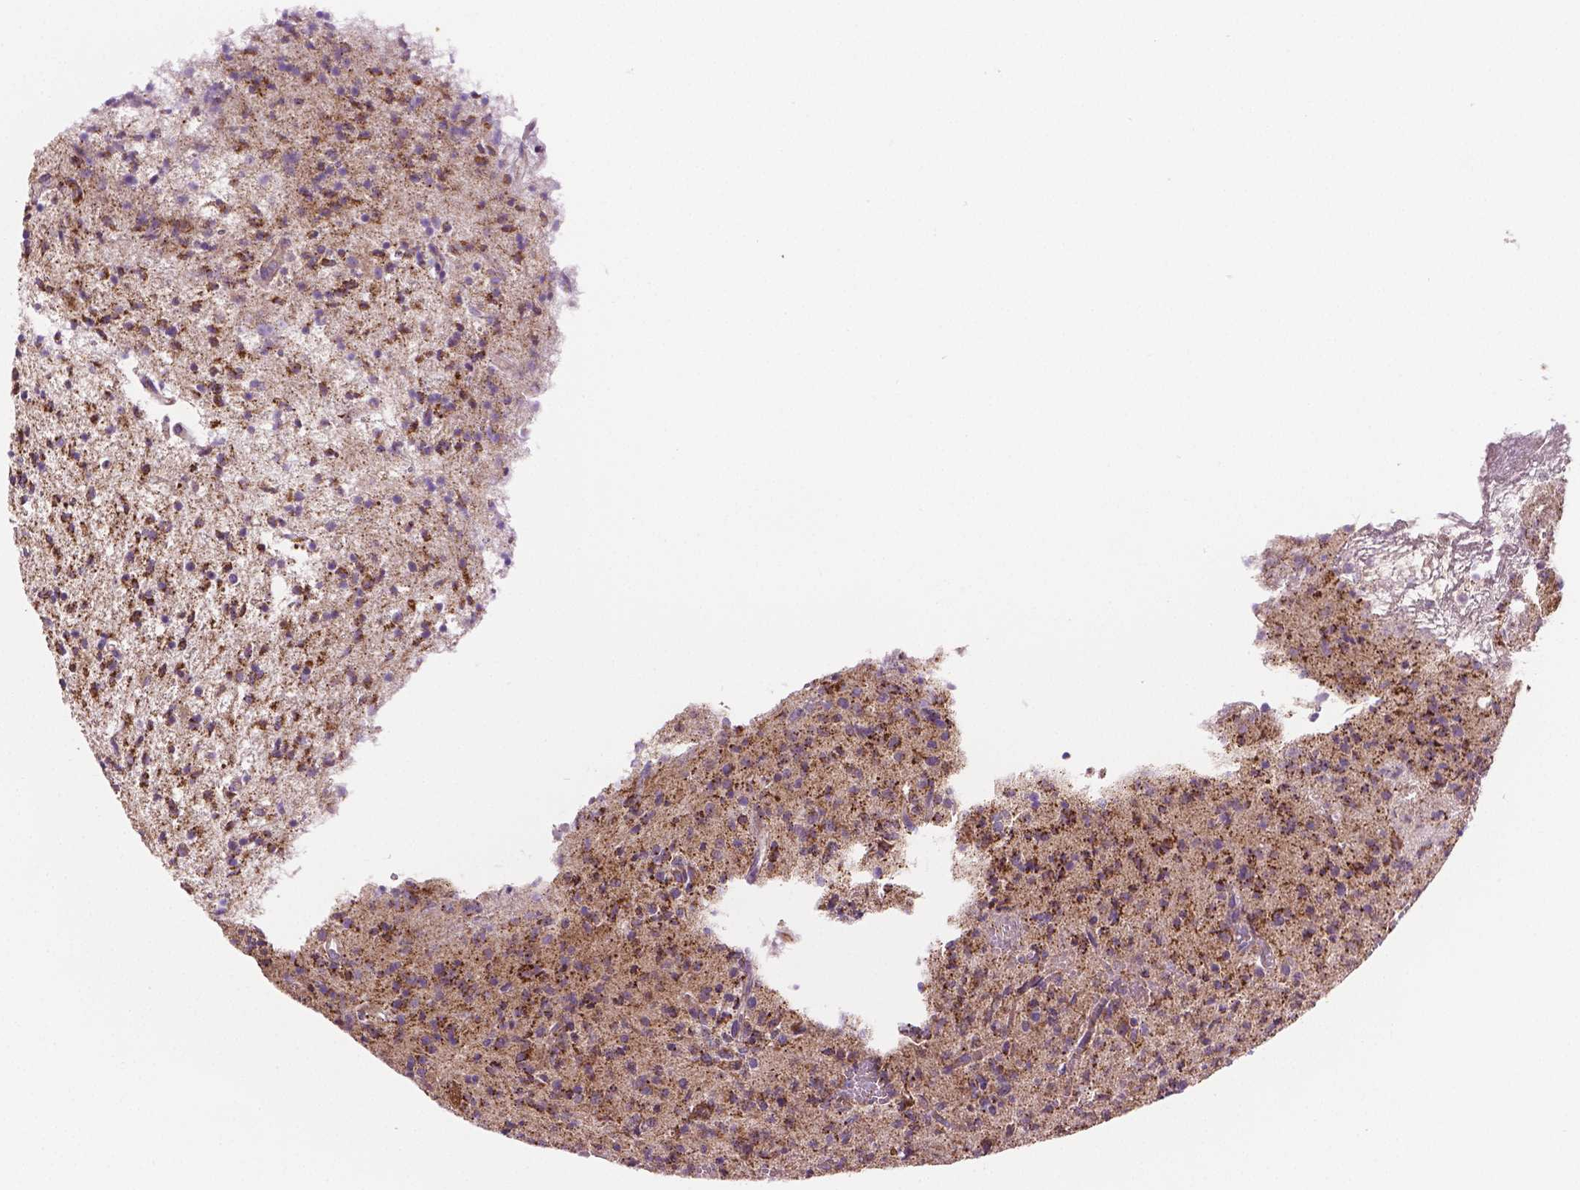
{"staining": {"intensity": "strong", "quantity": ">75%", "location": "cytoplasmic/membranous"}, "tissue": "glioma", "cell_type": "Tumor cells", "image_type": "cancer", "snomed": [{"axis": "morphology", "description": "Glioma, malignant, Low grade"}, {"axis": "topography", "description": "Brain"}], "caption": "Protein staining reveals strong cytoplasmic/membranous staining in approximately >75% of tumor cells in malignant glioma (low-grade).", "gene": "PIBF1", "patient": {"sex": "male", "age": 64}}